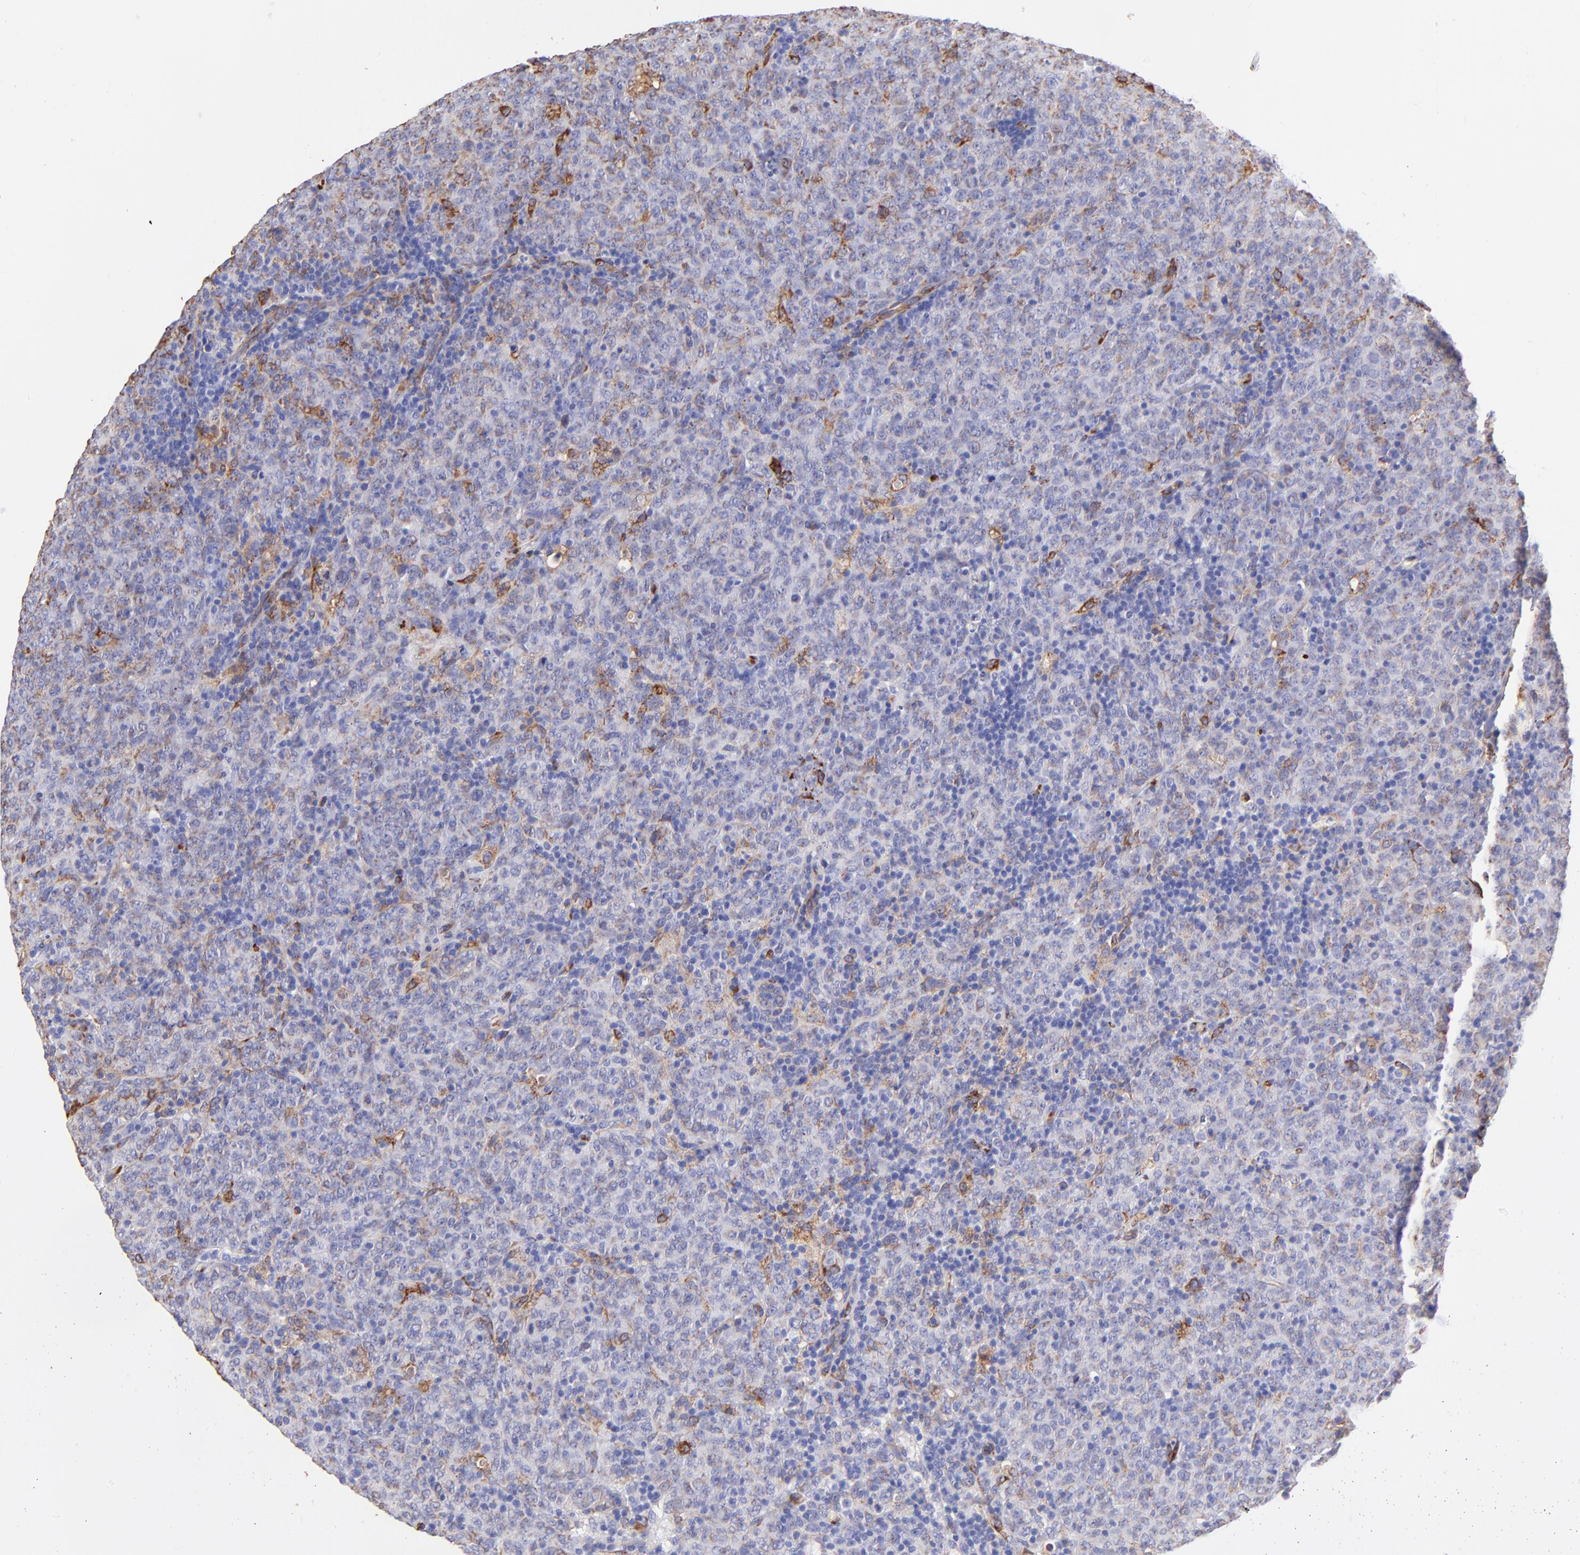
{"staining": {"intensity": "negative", "quantity": "none", "location": "none"}, "tissue": "lymphoma", "cell_type": "Tumor cells", "image_type": "cancer", "snomed": [{"axis": "morphology", "description": "Malignant lymphoma, non-Hodgkin's type, High grade"}, {"axis": "topography", "description": "Tonsil"}], "caption": "This is an immunohistochemistry (IHC) micrograph of human malignant lymphoma, non-Hodgkin's type (high-grade). There is no expression in tumor cells.", "gene": "SPARC", "patient": {"sex": "female", "age": 36}}